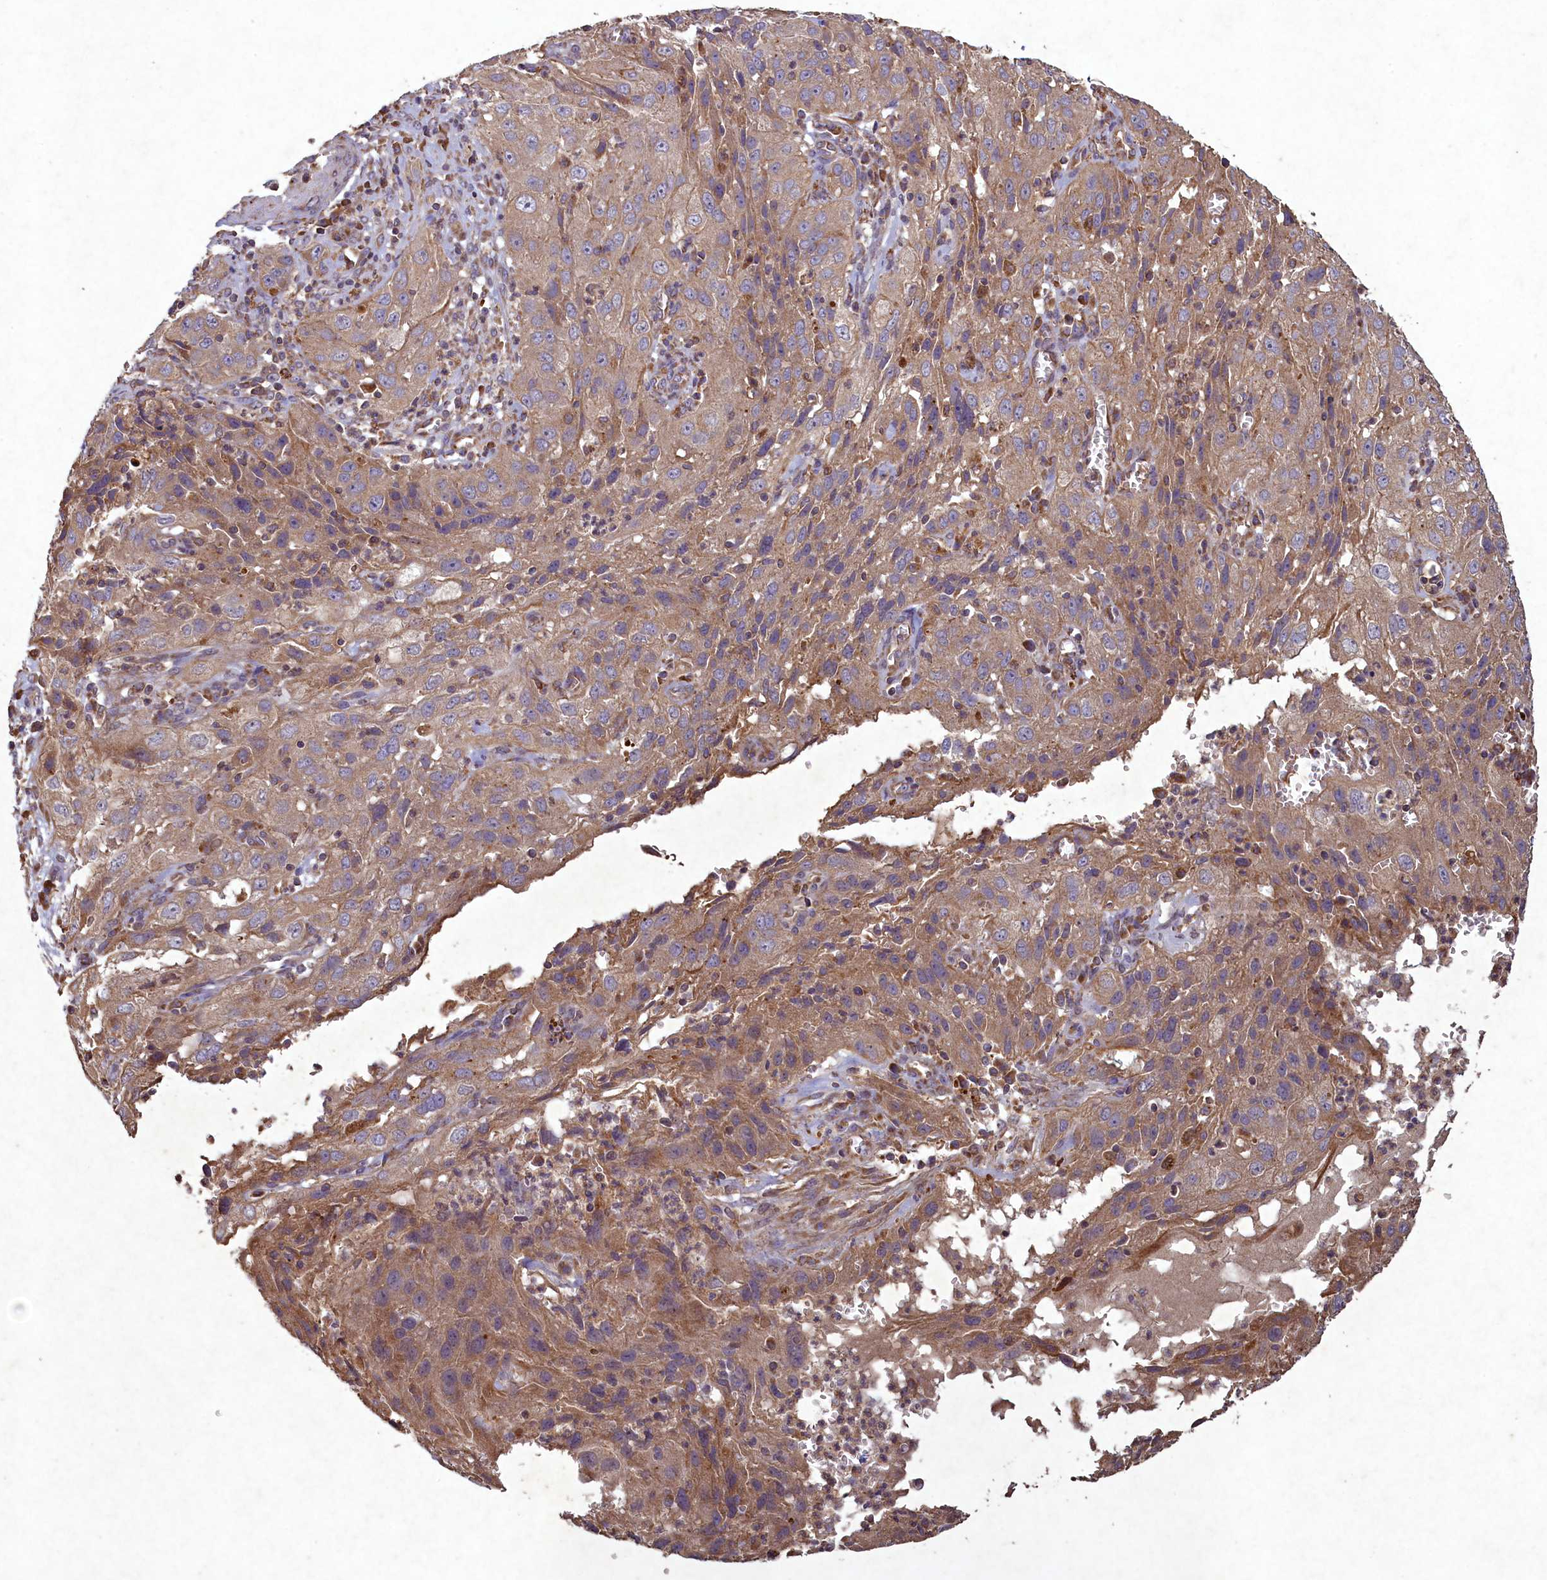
{"staining": {"intensity": "moderate", "quantity": ">75%", "location": "cytoplasmic/membranous"}, "tissue": "cervical cancer", "cell_type": "Tumor cells", "image_type": "cancer", "snomed": [{"axis": "morphology", "description": "Squamous cell carcinoma, NOS"}, {"axis": "topography", "description": "Cervix"}], "caption": "Human cervical cancer stained with a brown dye demonstrates moderate cytoplasmic/membranous positive staining in approximately >75% of tumor cells.", "gene": "CIAO2B", "patient": {"sex": "female", "age": 32}}